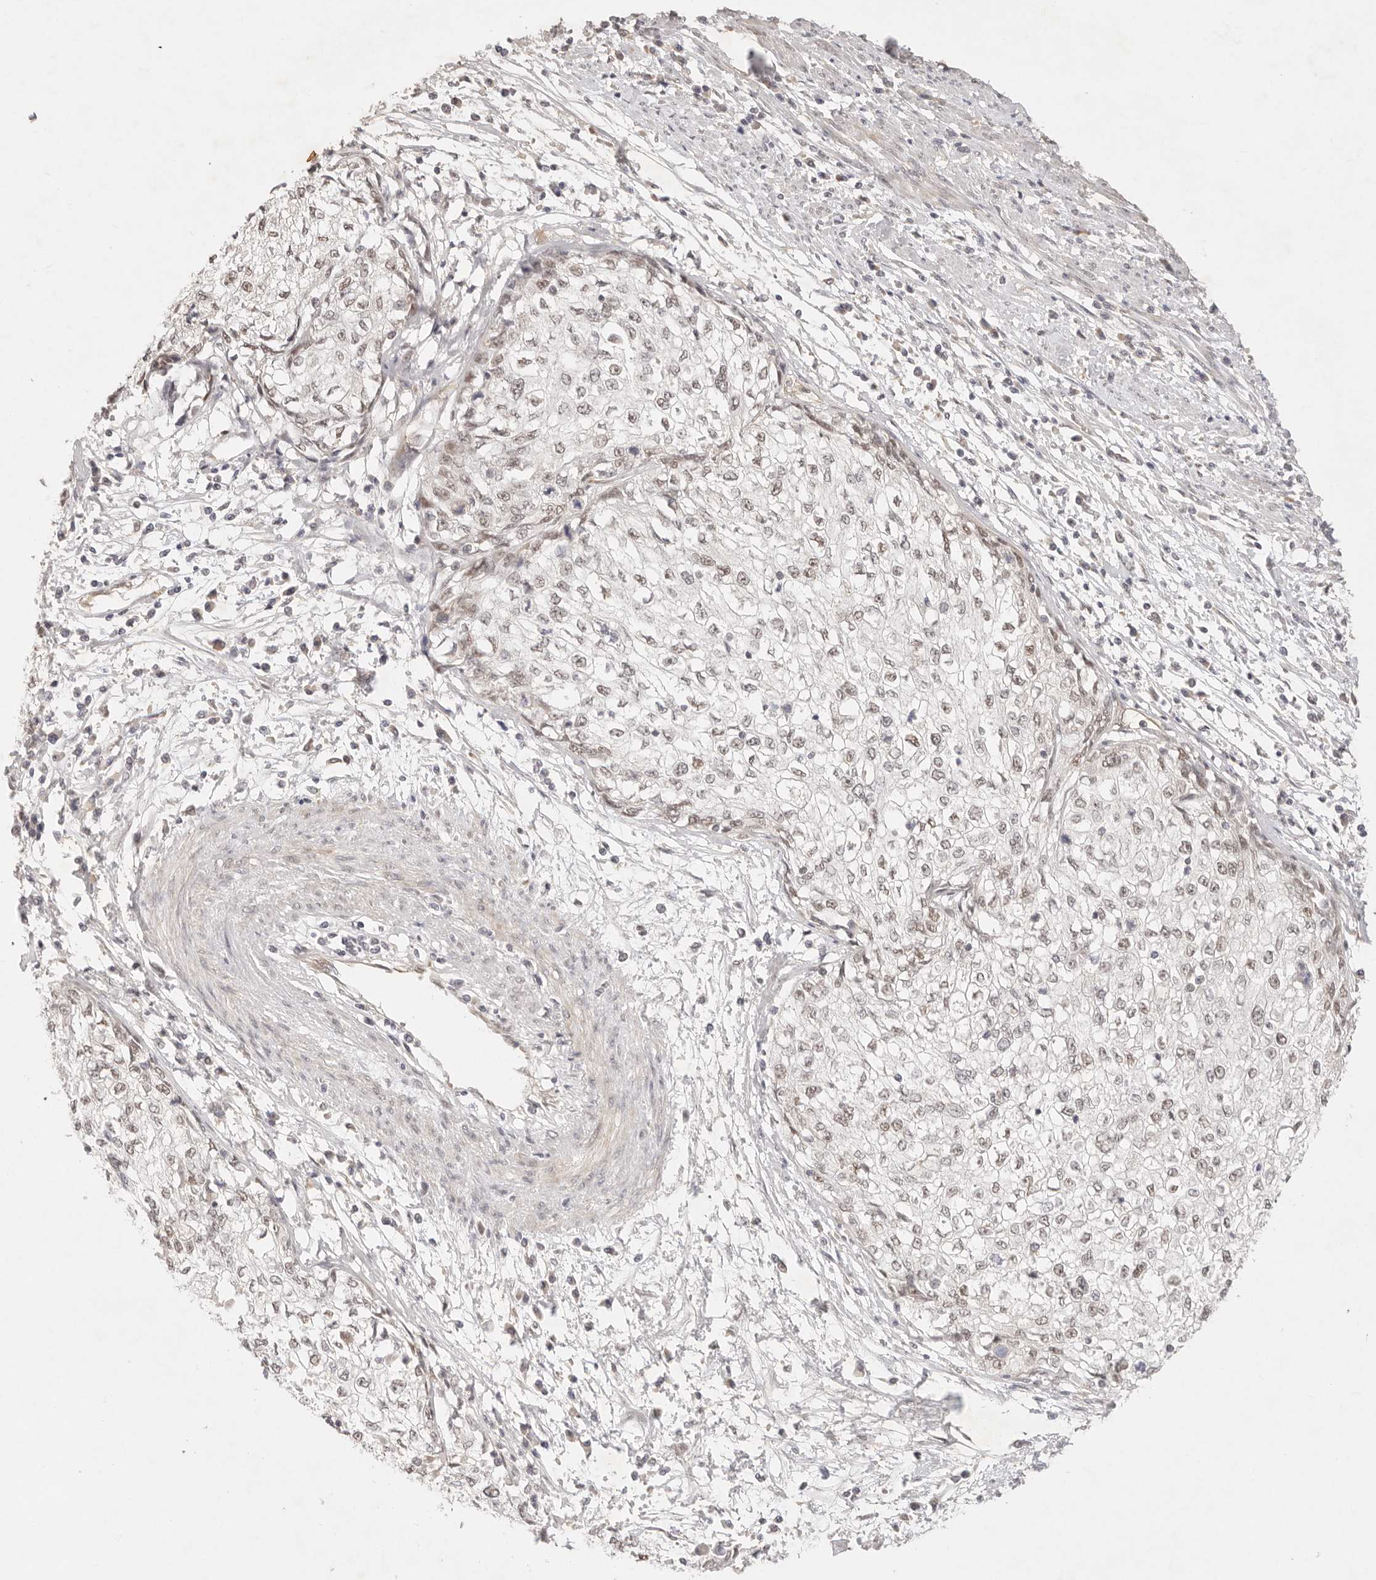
{"staining": {"intensity": "weak", "quantity": "<25%", "location": "nuclear"}, "tissue": "cervical cancer", "cell_type": "Tumor cells", "image_type": "cancer", "snomed": [{"axis": "morphology", "description": "Squamous cell carcinoma, NOS"}, {"axis": "topography", "description": "Cervix"}], "caption": "Tumor cells are negative for brown protein staining in squamous cell carcinoma (cervical). The staining is performed using DAB brown chromogen with nuclei counter-stained in using hematoxylin.", "gene": "GPR156", "patient": {"sex": "female", "age": 57}}